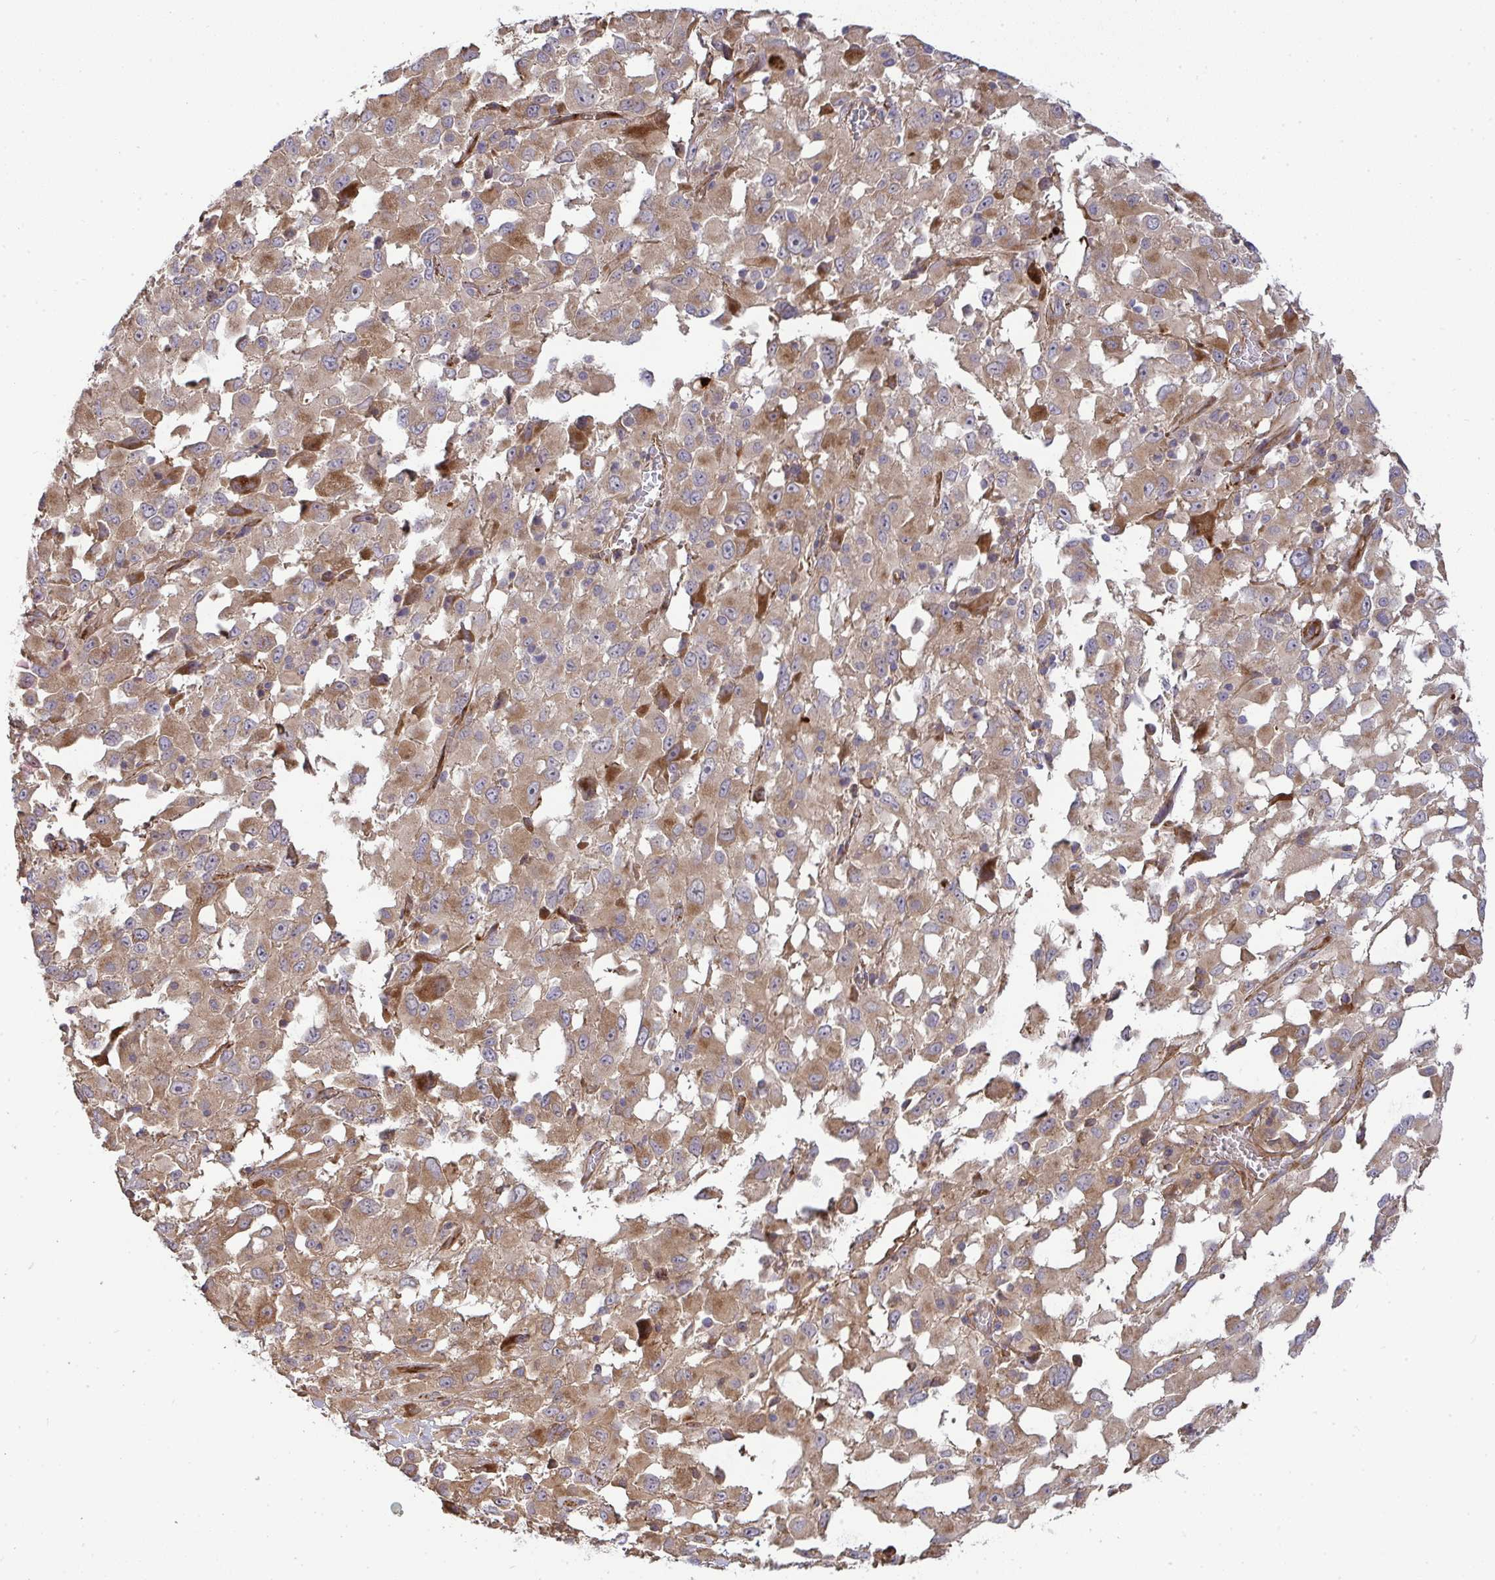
{"staining": {"intensity": "moderate", "quantity": ">75%", "location": "cytoplasmic/membranous"}, "tissue": "melanoma", "cell_type": "Tumor cells", "image_type": "cancer", "snomed": [{"axis": "morphology", "description": "Malignant melanoma, Metastatic site"}, {"axis": "topography", "description": "Soft tissue"}], "caption": "A histopathology image showing moderate cytoplasmic/membranous positivity in approximately >75% of tumor cells in melanoma, as visualized by brown immunohistochemical staining.", "gene": "B4GALT6", "patient": {"sex": "male", "age": 50}}